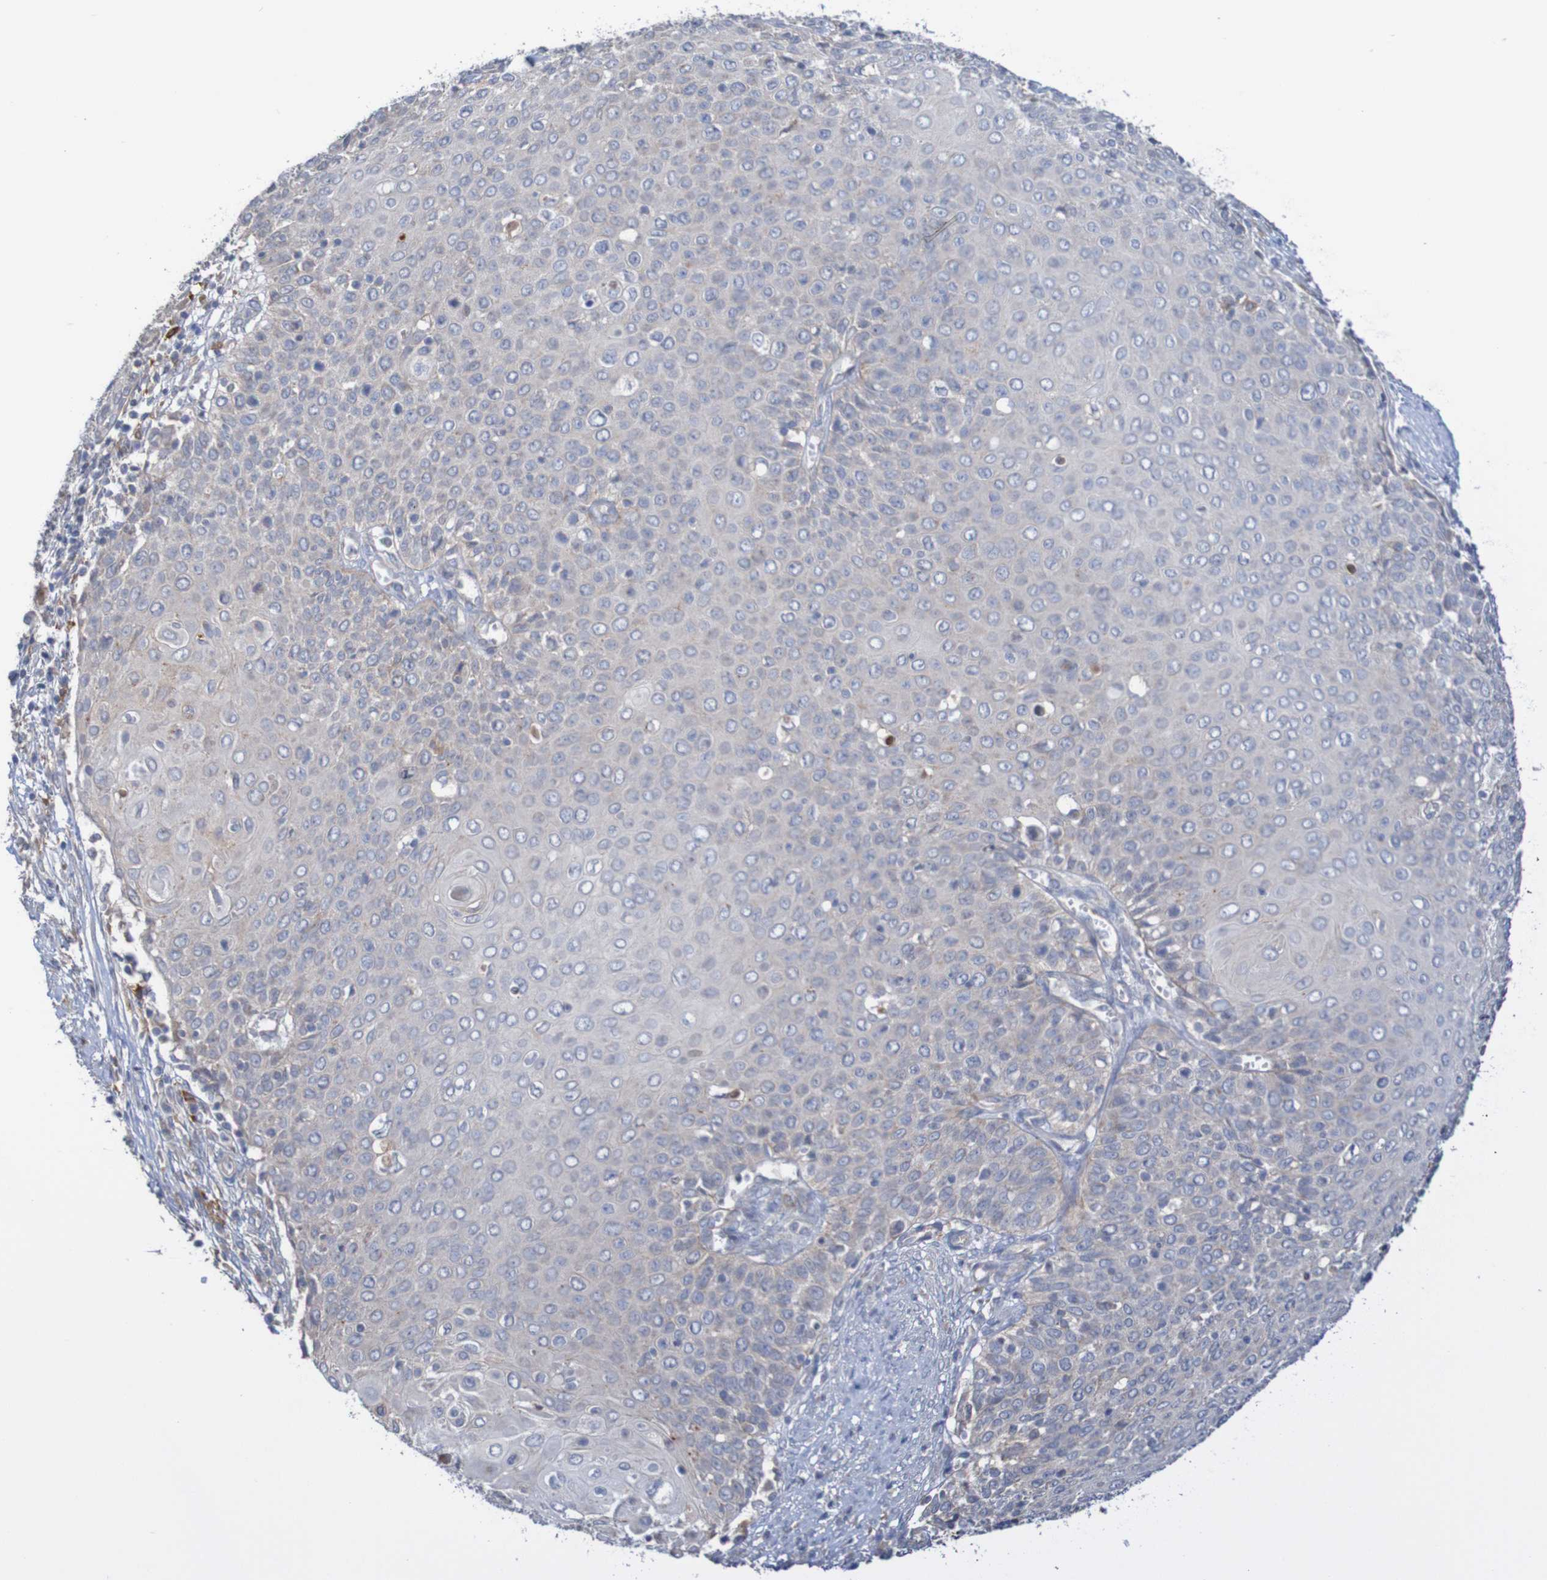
{"staining": {"intensity": "weak", "quantity": "<25%", "location": "cytoplasmic/membranous"}, "tissue": "cervical cancer", "cell_type": "Tumor cells", "image_type": "cancer", "snomed": [{"axis": "morphology", "description": "Squamous cell carcinoma, NOS"}, {"axis": "topography", "description": "Cervix"}], "caption": "Immunohistochemistry (IHC) histopathology image of neoplastic tissue: cervical cancer (squamous cell carcinoma) stained with DAB demonstrates no significant protein positivity in tumor cells.", "gene": "PHYH", "patient": {"sex": "female", "age": 39}}